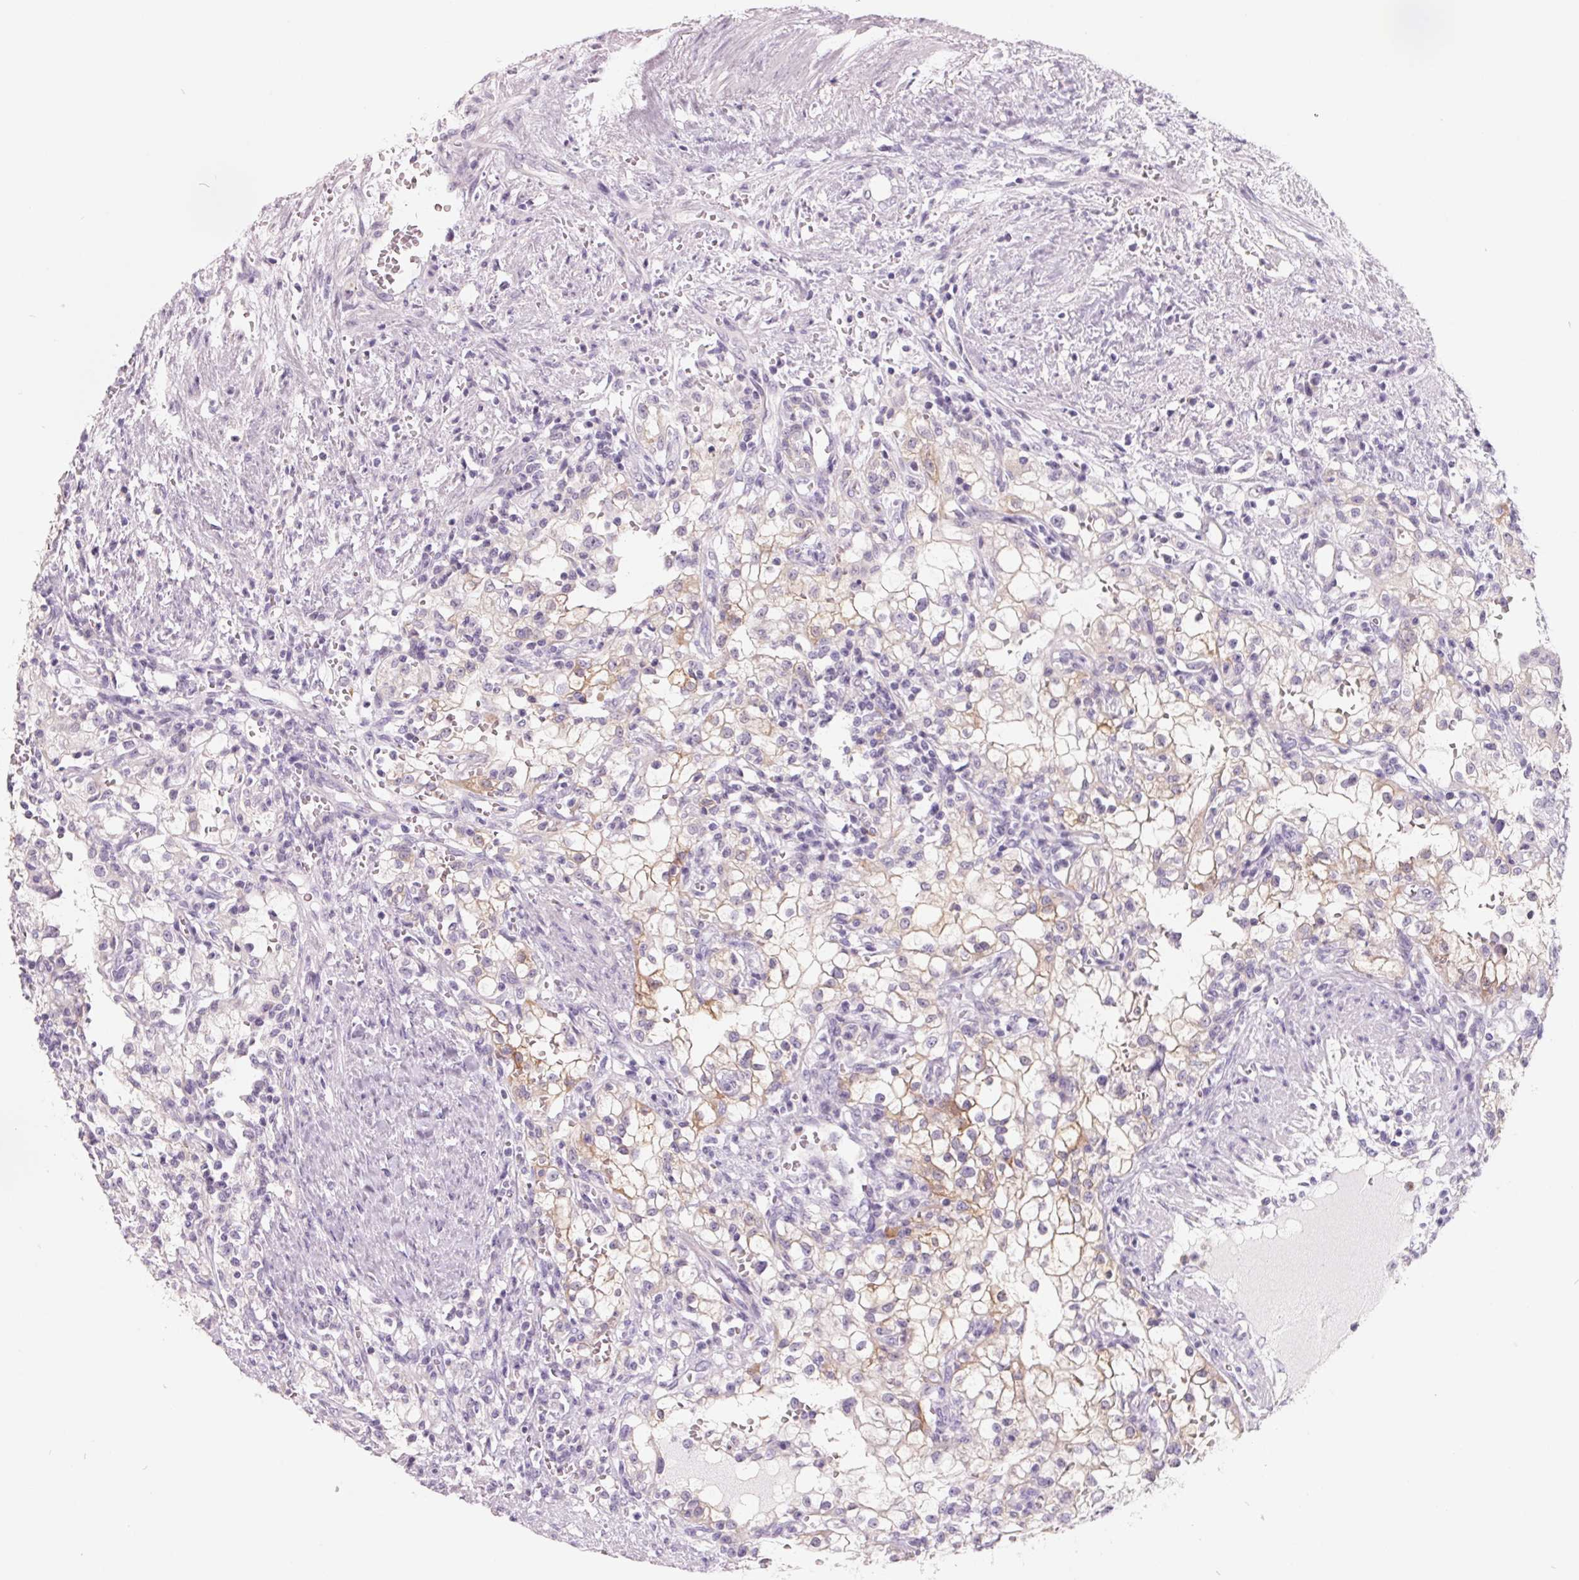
{"staining": {"intensity": "negative", "quantity": "none", "location": "none"}, "tissue": "renal cancer", "cell_type": "Tumor cells", "image_type": "cancer", "snomed": [{"axis": "morphology", "description": "Adenocarcinoma, NOS"}, {"axis": "topography", "description": "Kidney"}], "caption": "Tumor cells are negative for brown protein staining in renal adenocarcinoma.", "gene": "FTCD", "patient": {"sex": "female", "age": 74}}